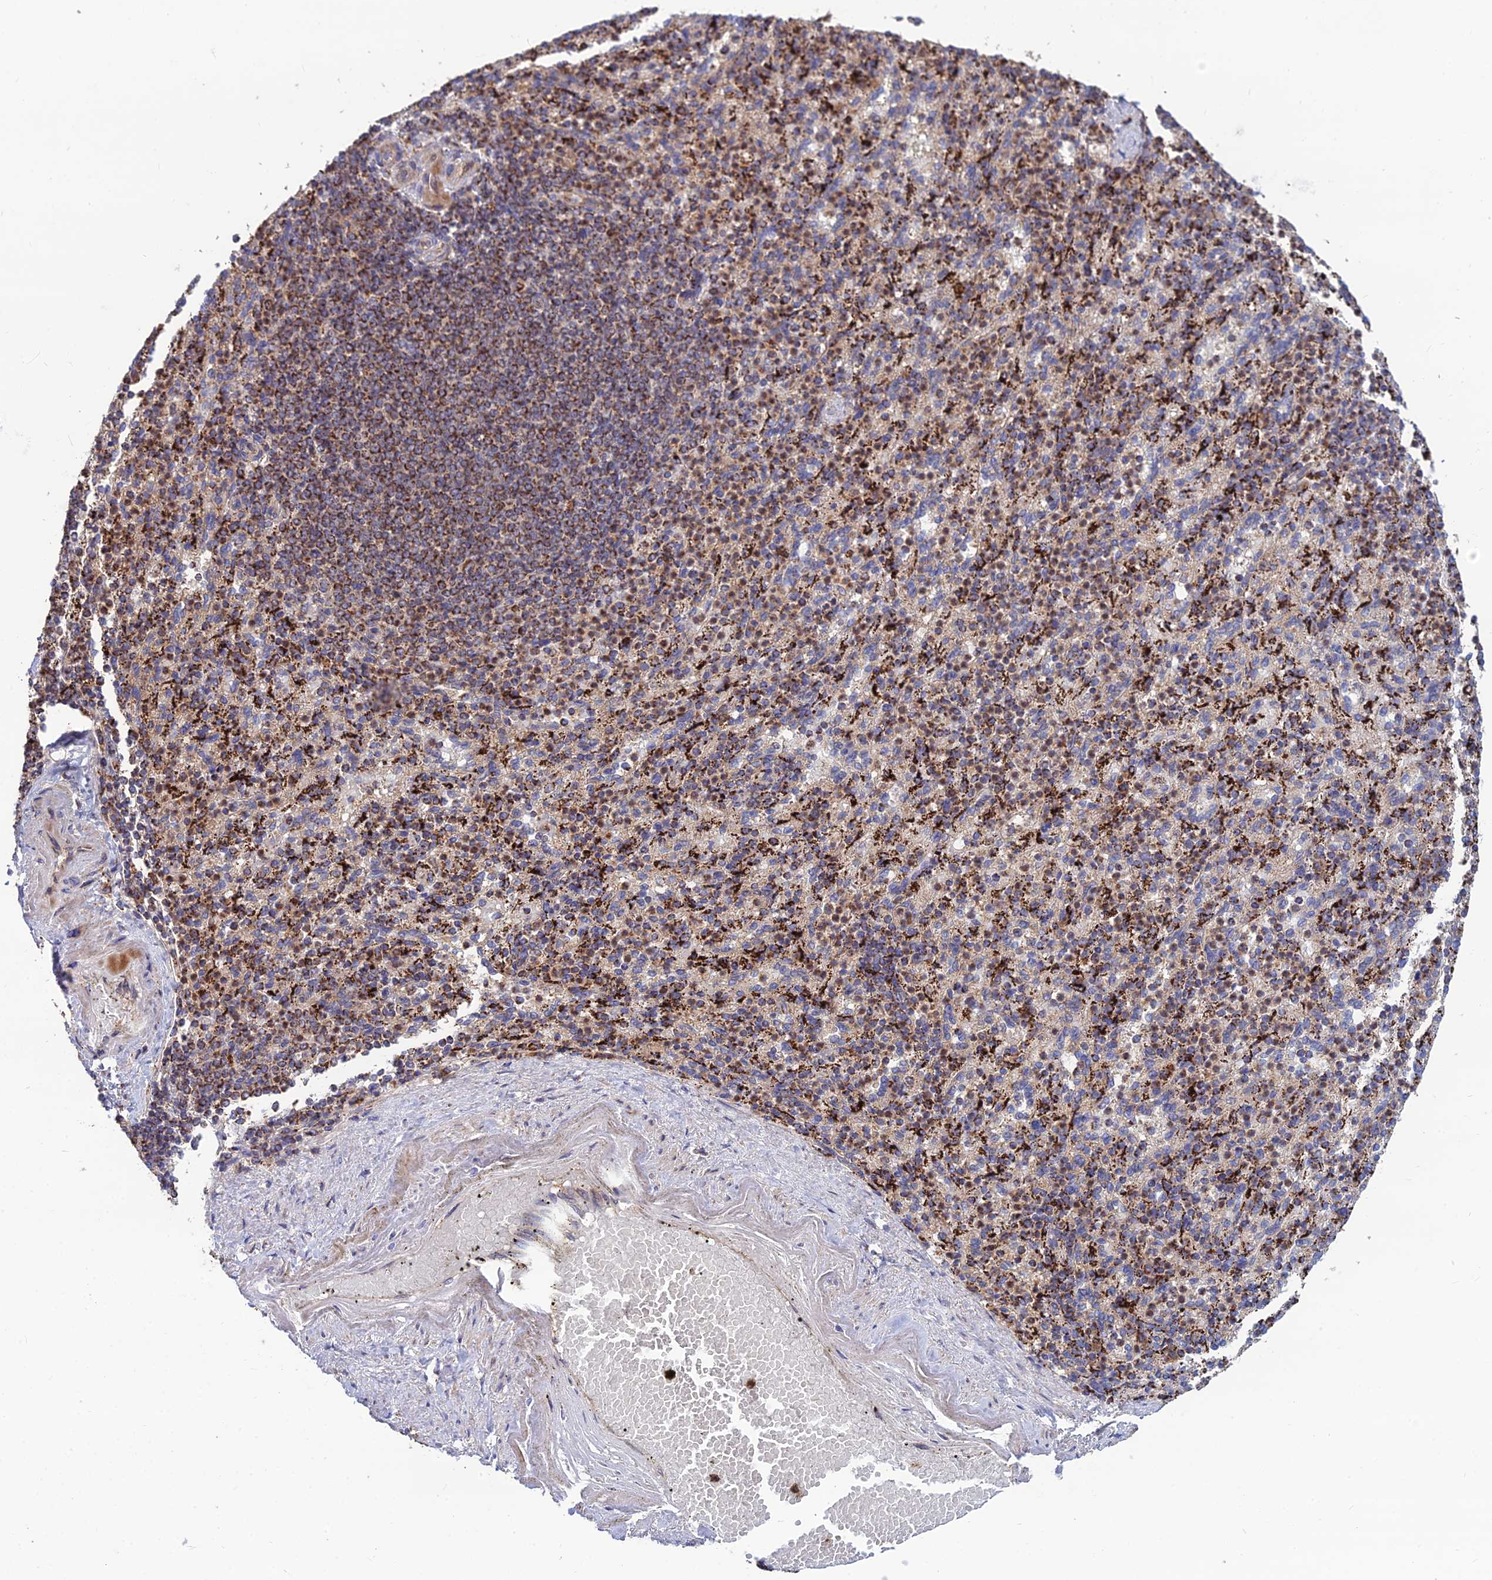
{"staining": {"intensity": "strong", "quantity": "25%-75%", "location": "cytoplasmic/membranous"}, "tissue": "spleen", "cell_type": "Cells in red pulp", "image_type": "normal", "snomed": [{"axis": "morphology", "description": "Normal tissue, NOS"}, {"axis": "topography", "description": "Spleen"}], "caption": "Immunohistochemistry (IHC) micrograph of benign spleen stained for a protein (brown), which demonstrates high levels of strong cytoplasmic/membranous expression in about 25%-75% of cells in red pulp.", "gene": "RIC8B", "patient": {"sex": "female", "age": 74}}